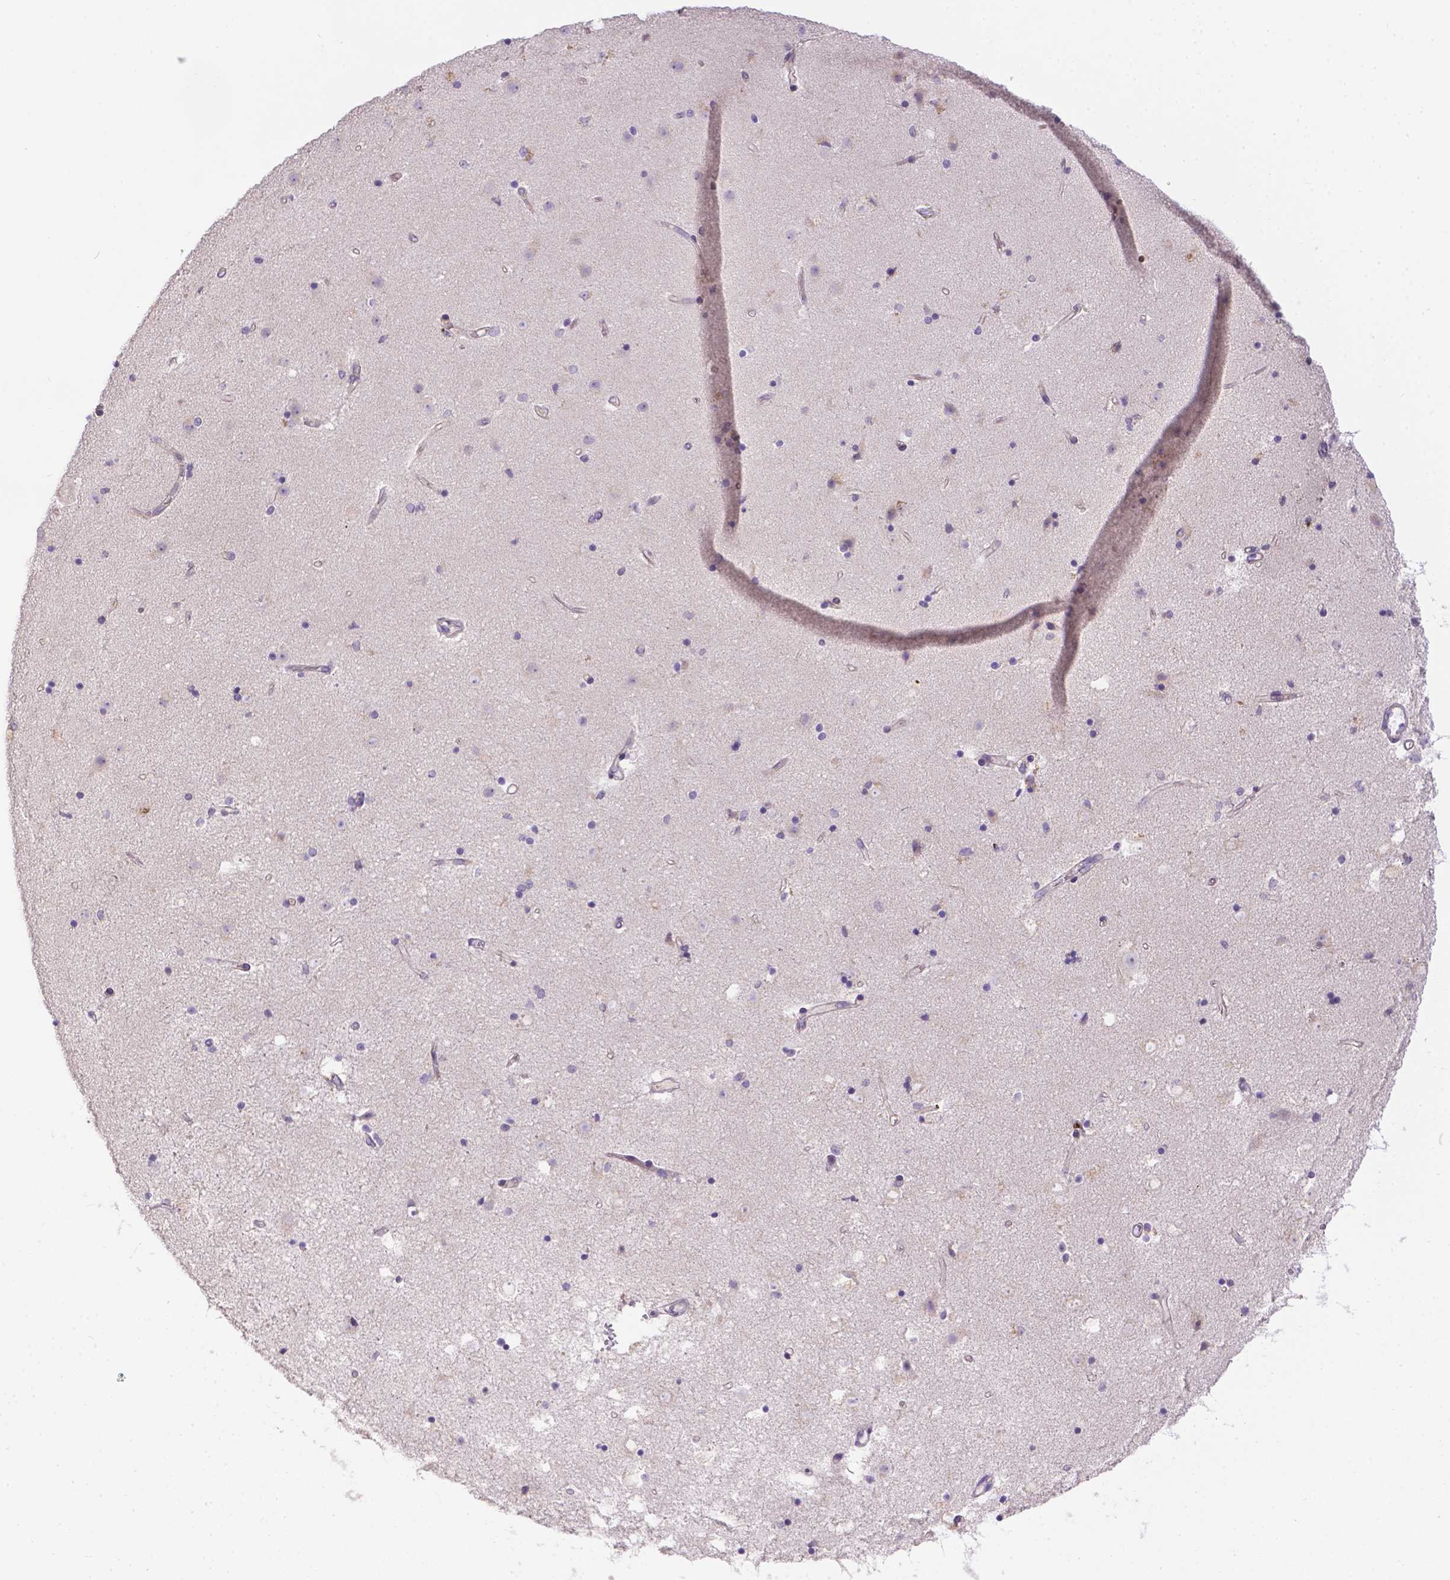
{"staining": {"intensity": "negative", "quantity": "none", "location": "none"}, "tissue": "caudate", "cell_type": "Glial cells", "image_type": "normal", "snomed": [{"axis": "morphology", "description": "Normal tissue, NOS"}, {"axis": "topography", "description": "Lateral ventricle wall"}], "caption": "High magnification brightfield microscopy of normal caudate stained with DAB (3,3'-diaminobenzidine) (brown) and counterstained with hematoxylin (blue): glial cells show no significant staining. The staining was performed using DAB (3,3'-diaminobenzidine) to visualize the protein expression in brown, while the nuclei were stained in blue with hematoxylin (Magnification: 20x).", "gene": "TM4SF18", "patient": {"sex": "female", "age": 71}}